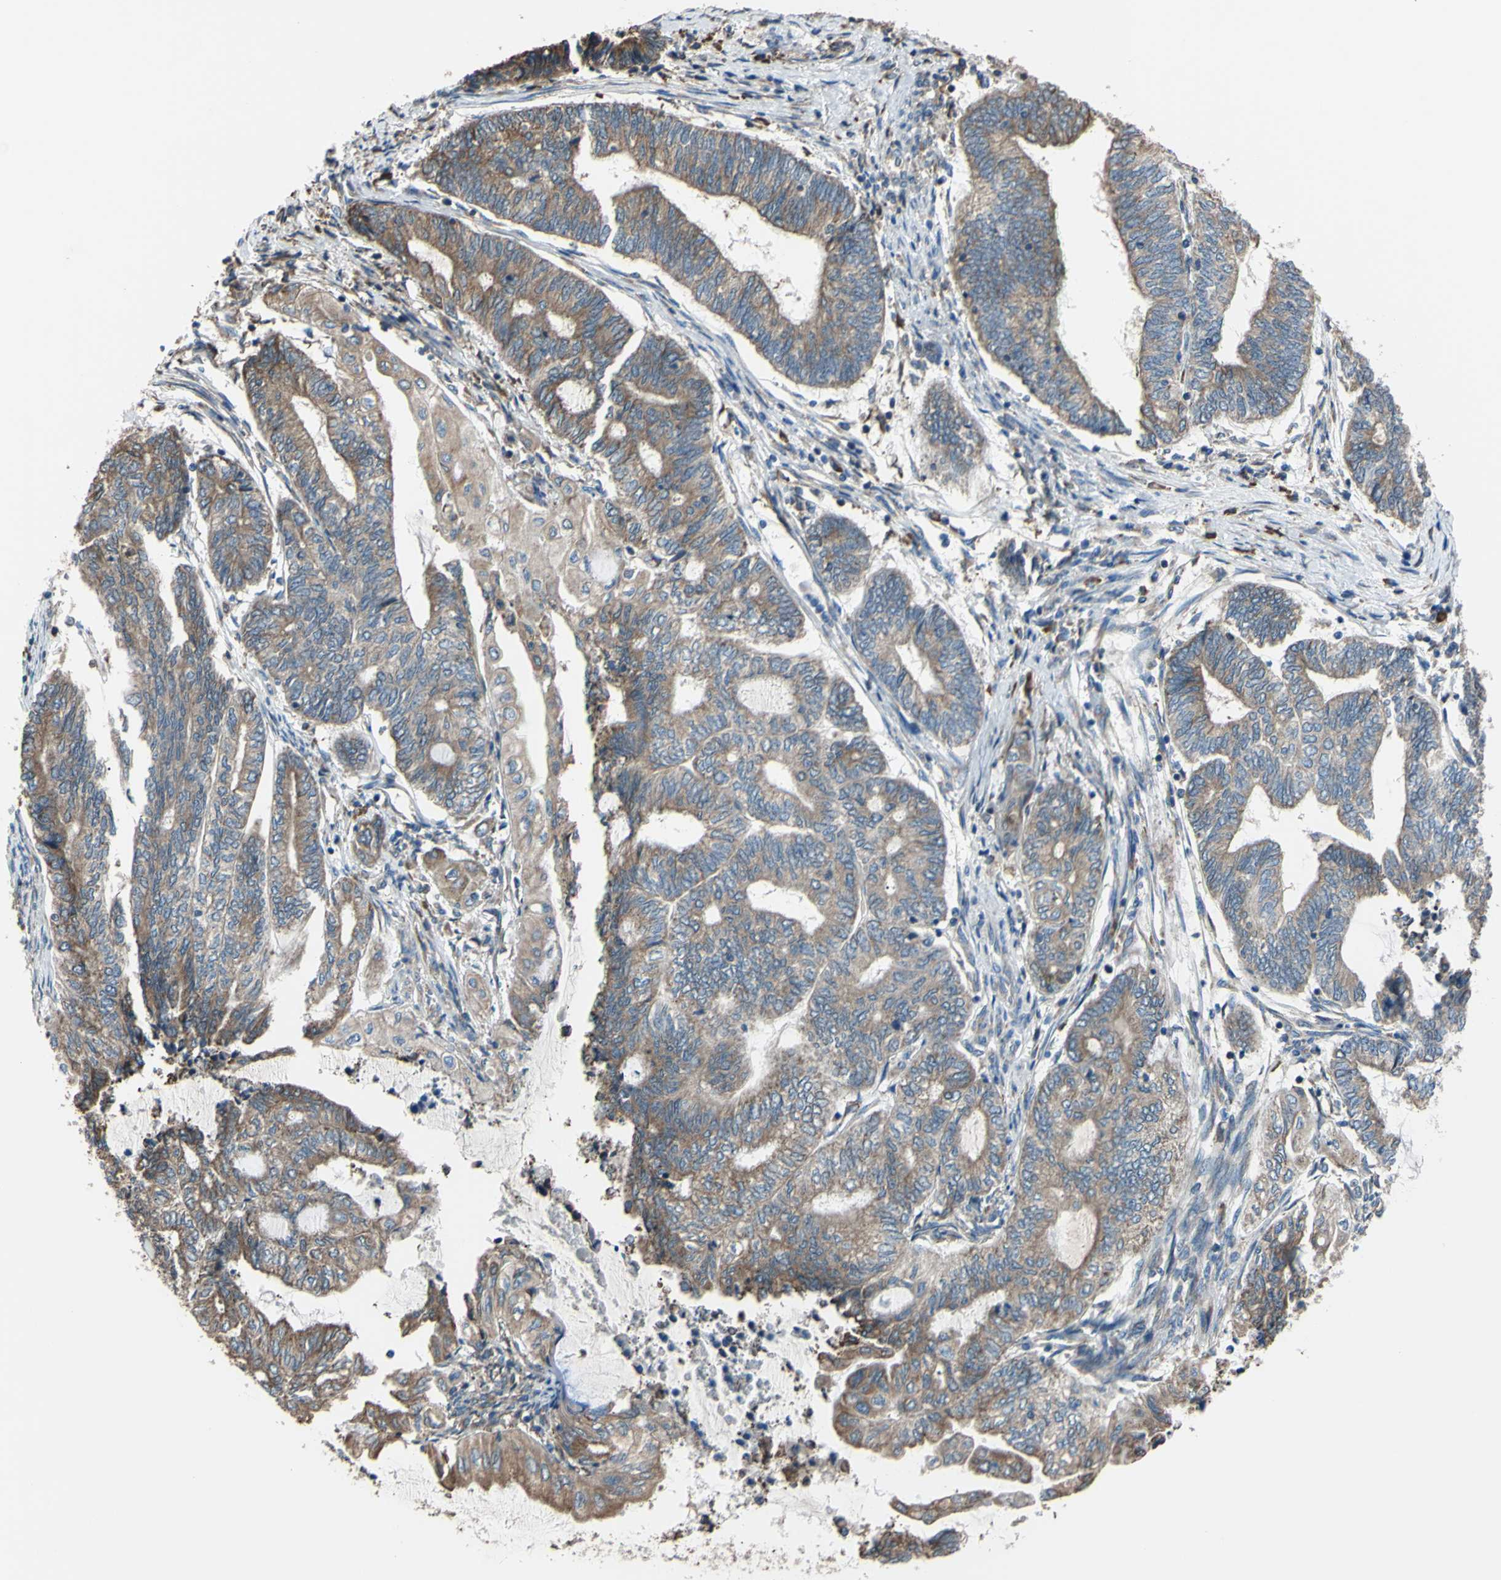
{"staining": {"intensity": "moderate", "quantity": ">75%", "location": "cytoplasmic/membranous"}, "tissue": "endometrial cancer", "cell_type": "Tumor cells", "image_type": "cancer", "snomed": [{"axis": "morphology", "description": "Adenocarcinoma, NOS"}, {"axis": "topography", "description": "Uterus"}, {"axis": "topography", "description": "Endometrium"}], "caption": "A brown stain highlights moderate cytoplasmic/membranous staining of a protein in human endometrial cancer (adenocarcinoma) tumor cells.", "gene": "BMF", "patient": {"sex": "female", "age": 70}}